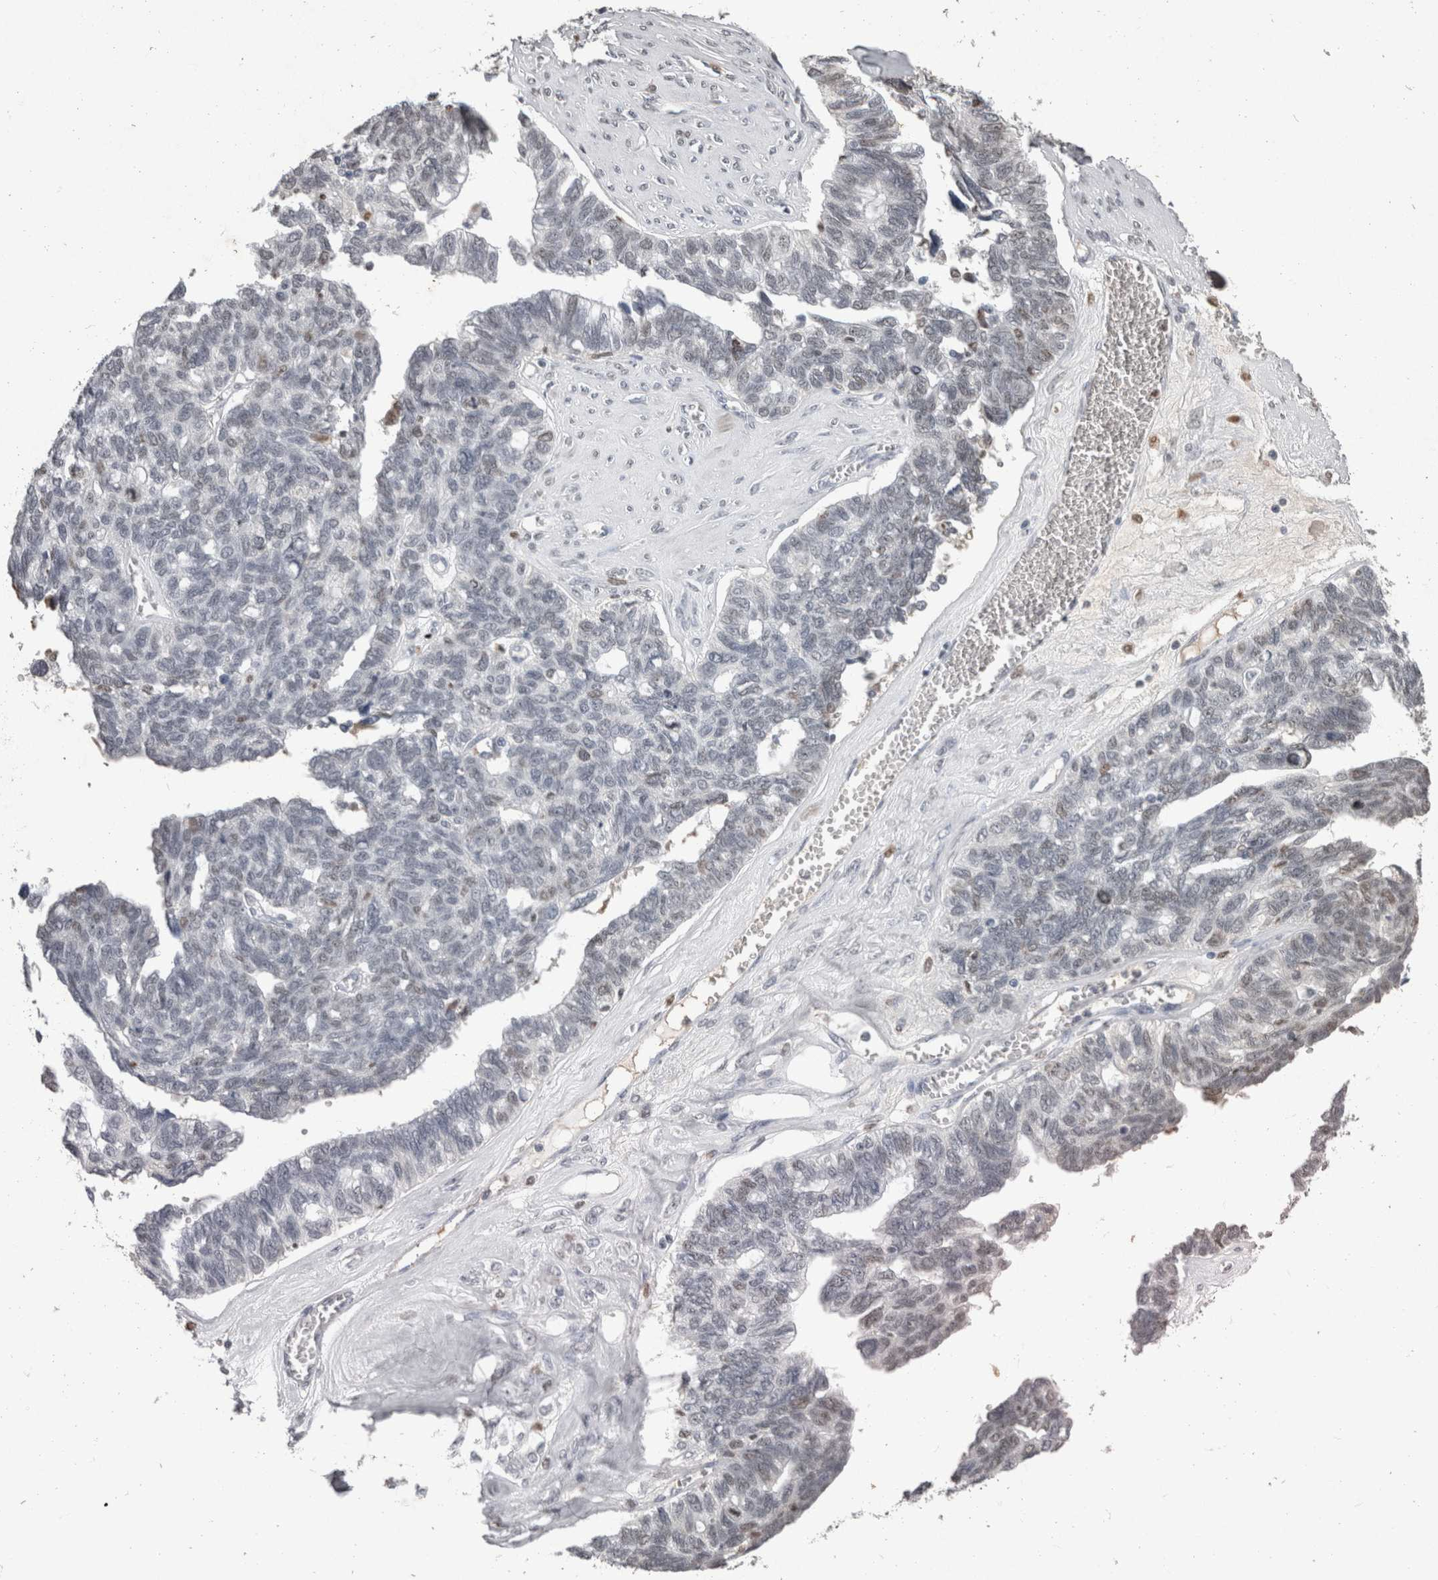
{"staining": {"intensity": "weak", "quantity": "<25%", "location": "nuclear"}, "tissue": "ovarian cancer", "cell_type": "Tumor cells", "image_type": "cancer", "snomed": [{"axis": "morphology", "description": "Cystadenocarcinoma, serous, NOS"}, {"axis": "topography", "description": "Ovary"}], "caption": "The micrograph displays no staining of tumor cells in ovarian serous cystadenocarcinoma. (DAB IHC visualized using brightfield microscopy, high magnification).", "gene": "DDX17", "patient": {"sex": "female", "age": 79}}